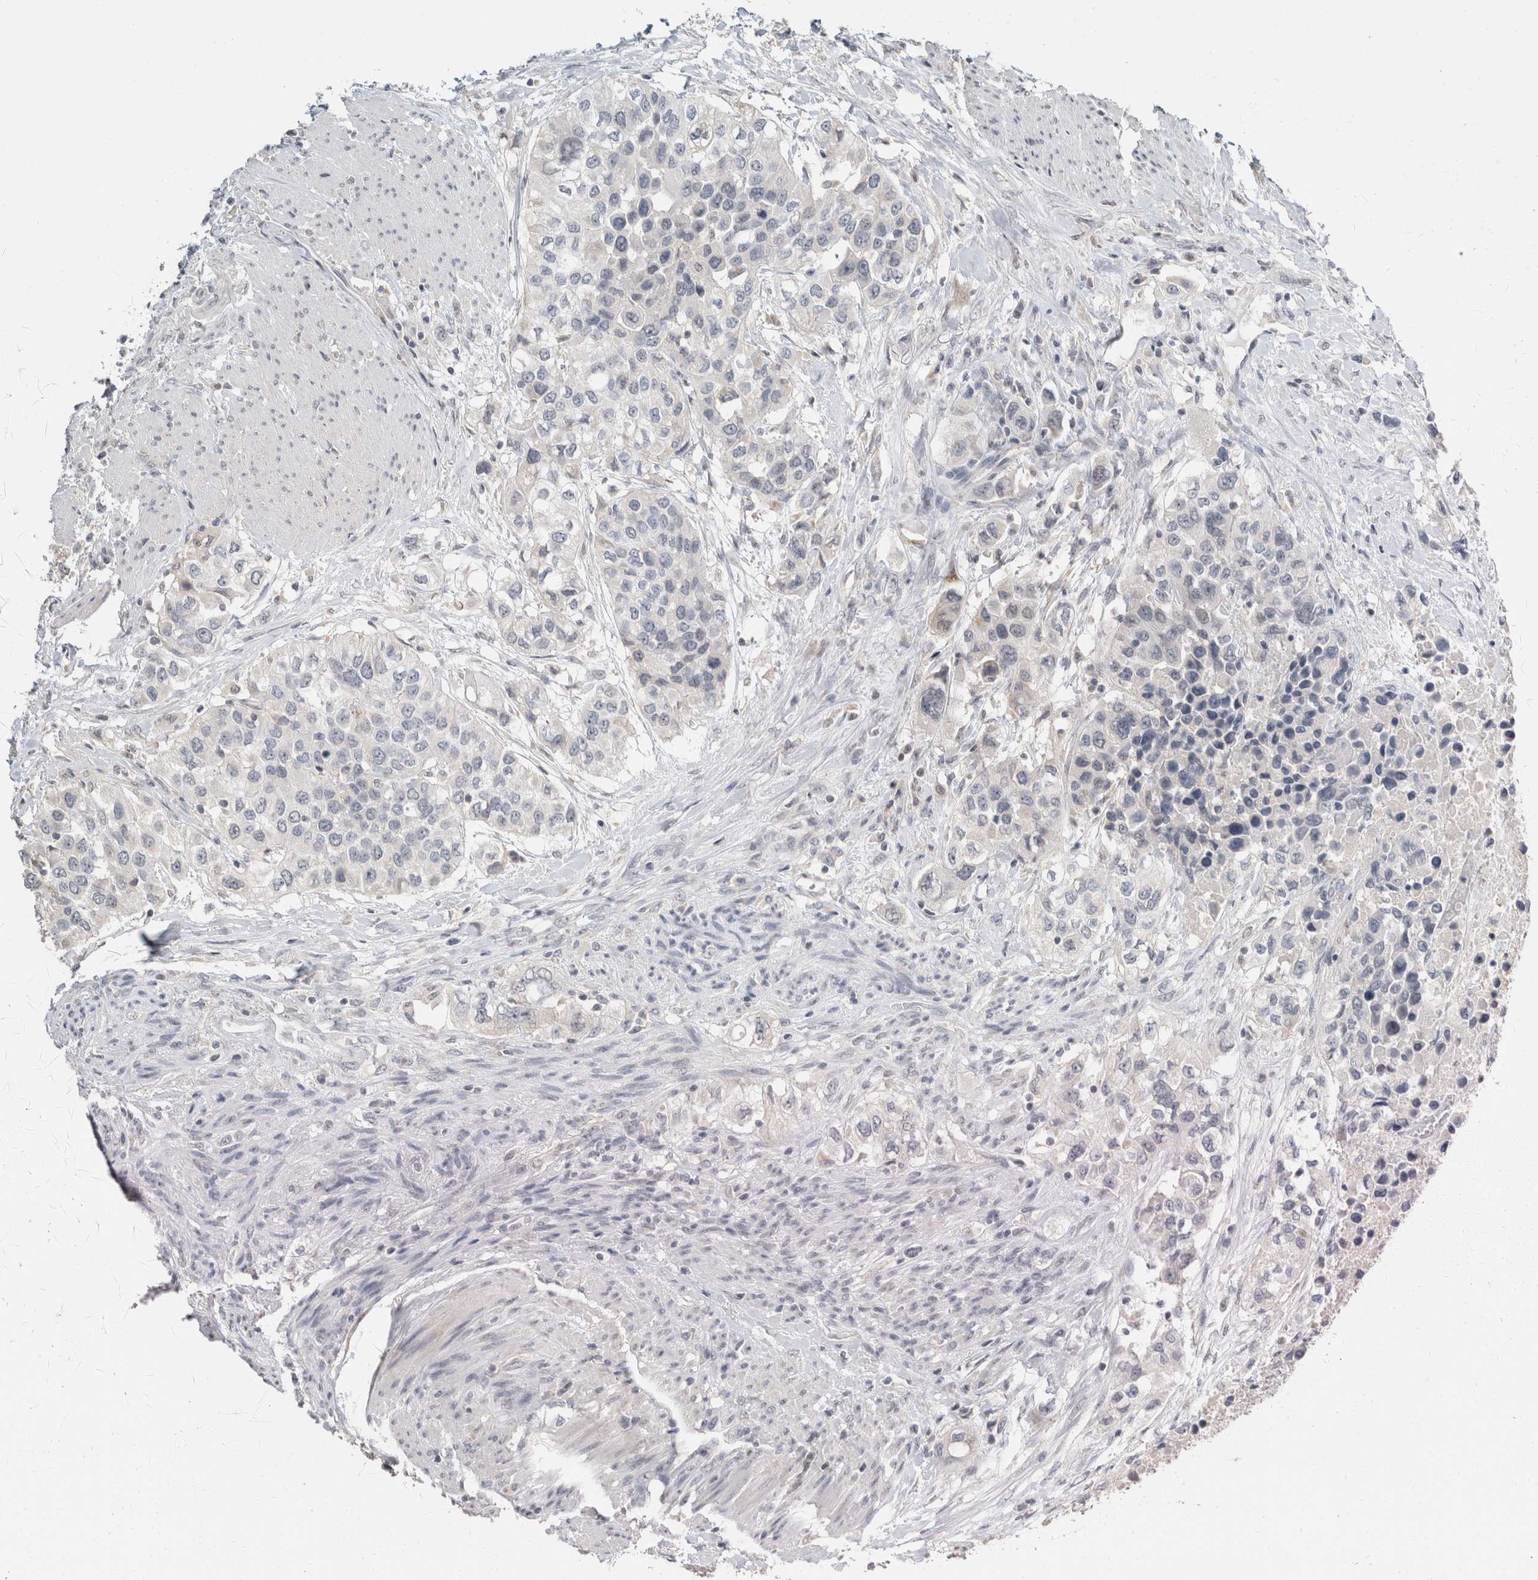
{"staining": {"intensity": "negative", "quantity": "none", "location": "none"}, "tissue": "urothelial cancer", "cell_type": "Tumor cells", "image_type": "cancer", "snomed": [{"axis": "morphology", "description": "Urothelial carcinoma, High grade"}, {"axis": "topography", "description": "Urinary bladder"}], "caption": "Immunohistochemical staining of human high-grade urothelial carcinoma demonstrates no significant expression in tumor cells. The staining was performed using DAB (3,3'-diaminobenzidine) to visualize the protein expression in brown, while the nuclei were stained in blue with hematoxylin (Magnification: 20x).", "gene": "CRAT", "patient": {"sex": "female", "age": 80}}